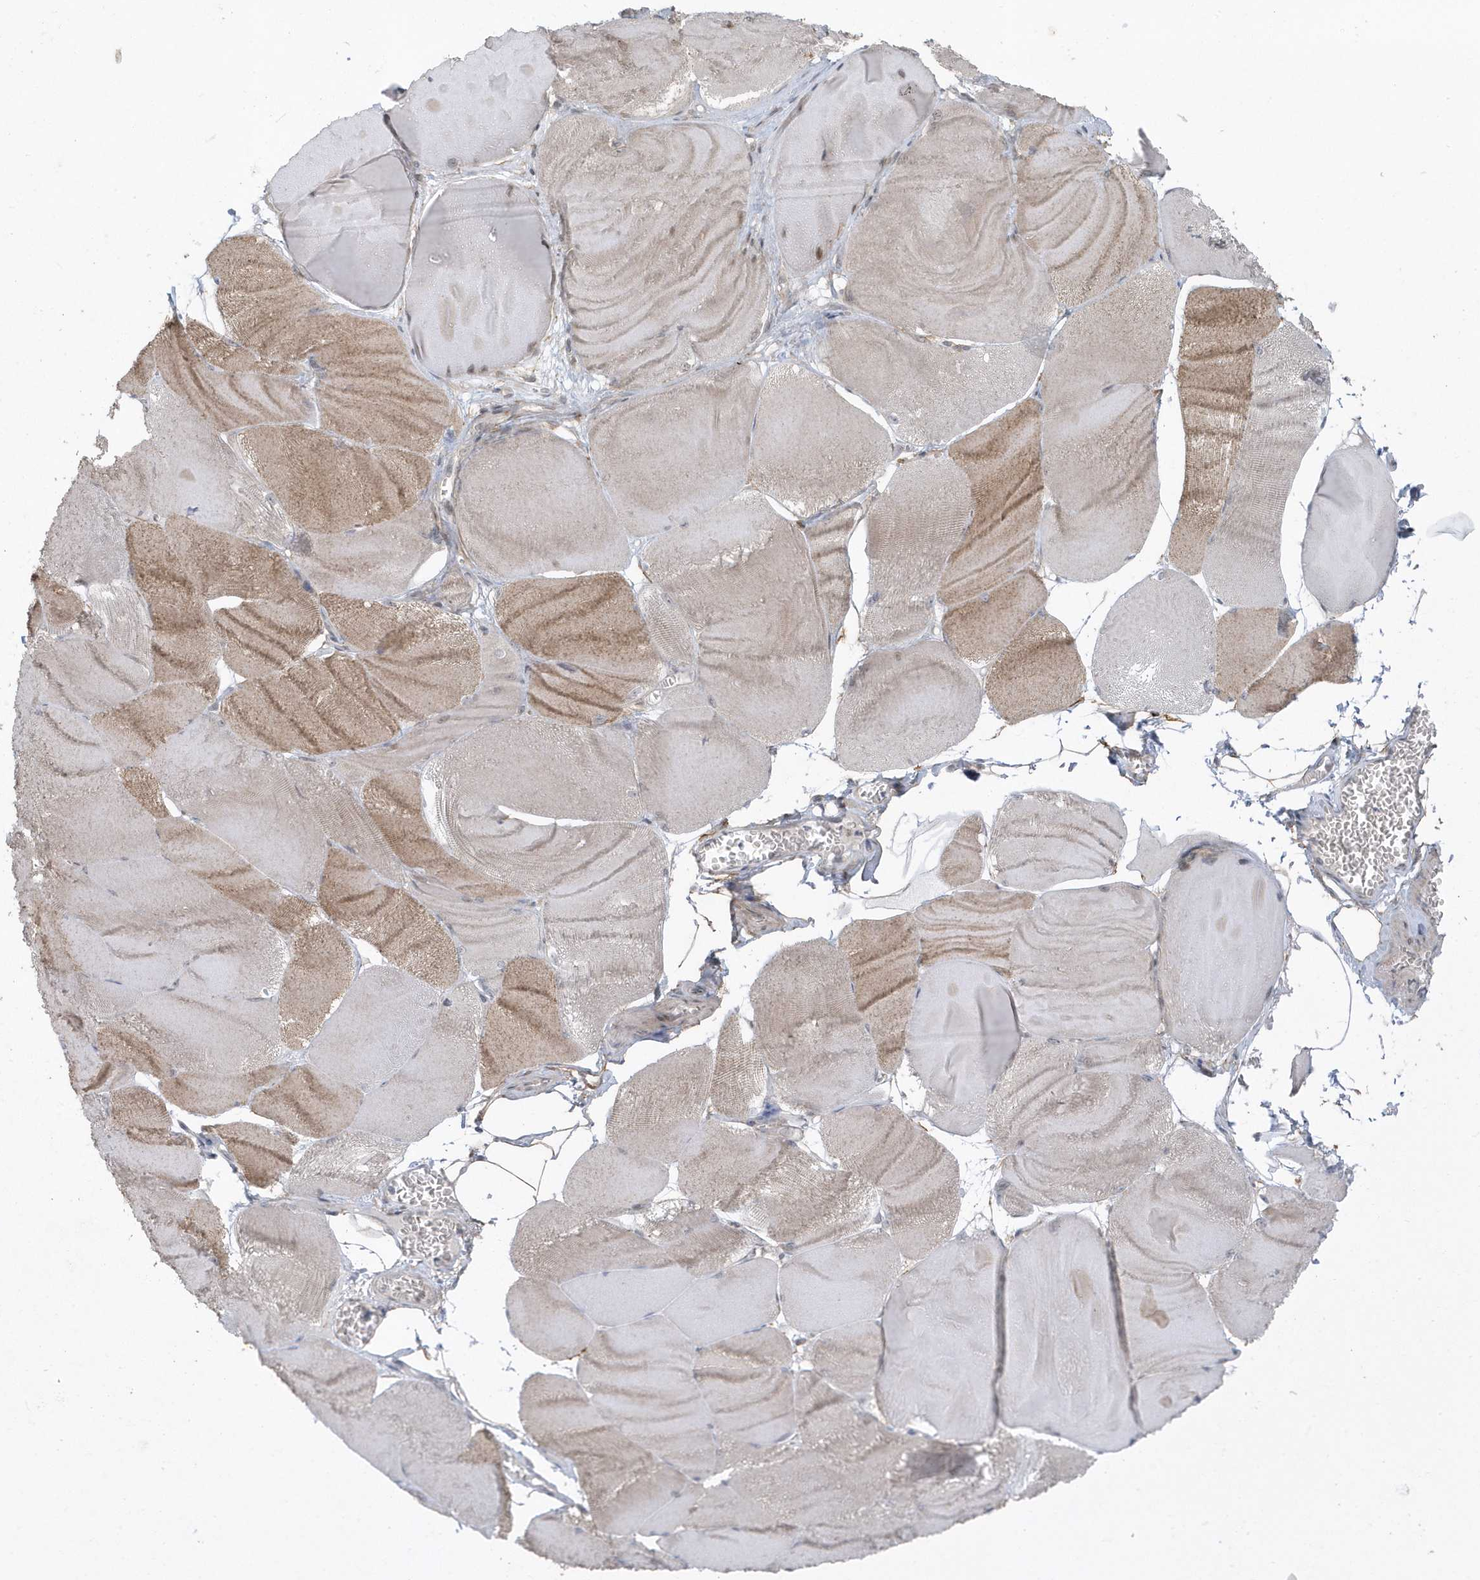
{"staining": {"intensity": "moderate", "quantity": "<25%", "location": "cytoplasmic/membranous"}, "tissue": "skeletal muscle", "cell_type": "Myocytes", "image_type": "normal", "snomed": [{"axis": "morphology", "description": "Normal tissue, NOS"}, {"axis": "morphology", "description": "Basal cell carcinoma"}, {"axis": "topography", "description": "Skeletal muscle"}], "caption": "Human skeletal muscle stained for a protein (brown) displays moderate cytoplasmic/membranous positive positivity in about <25% of myocytes.", "gene": "PARD3B", "patient": {"sex": "female", "age": 64}}